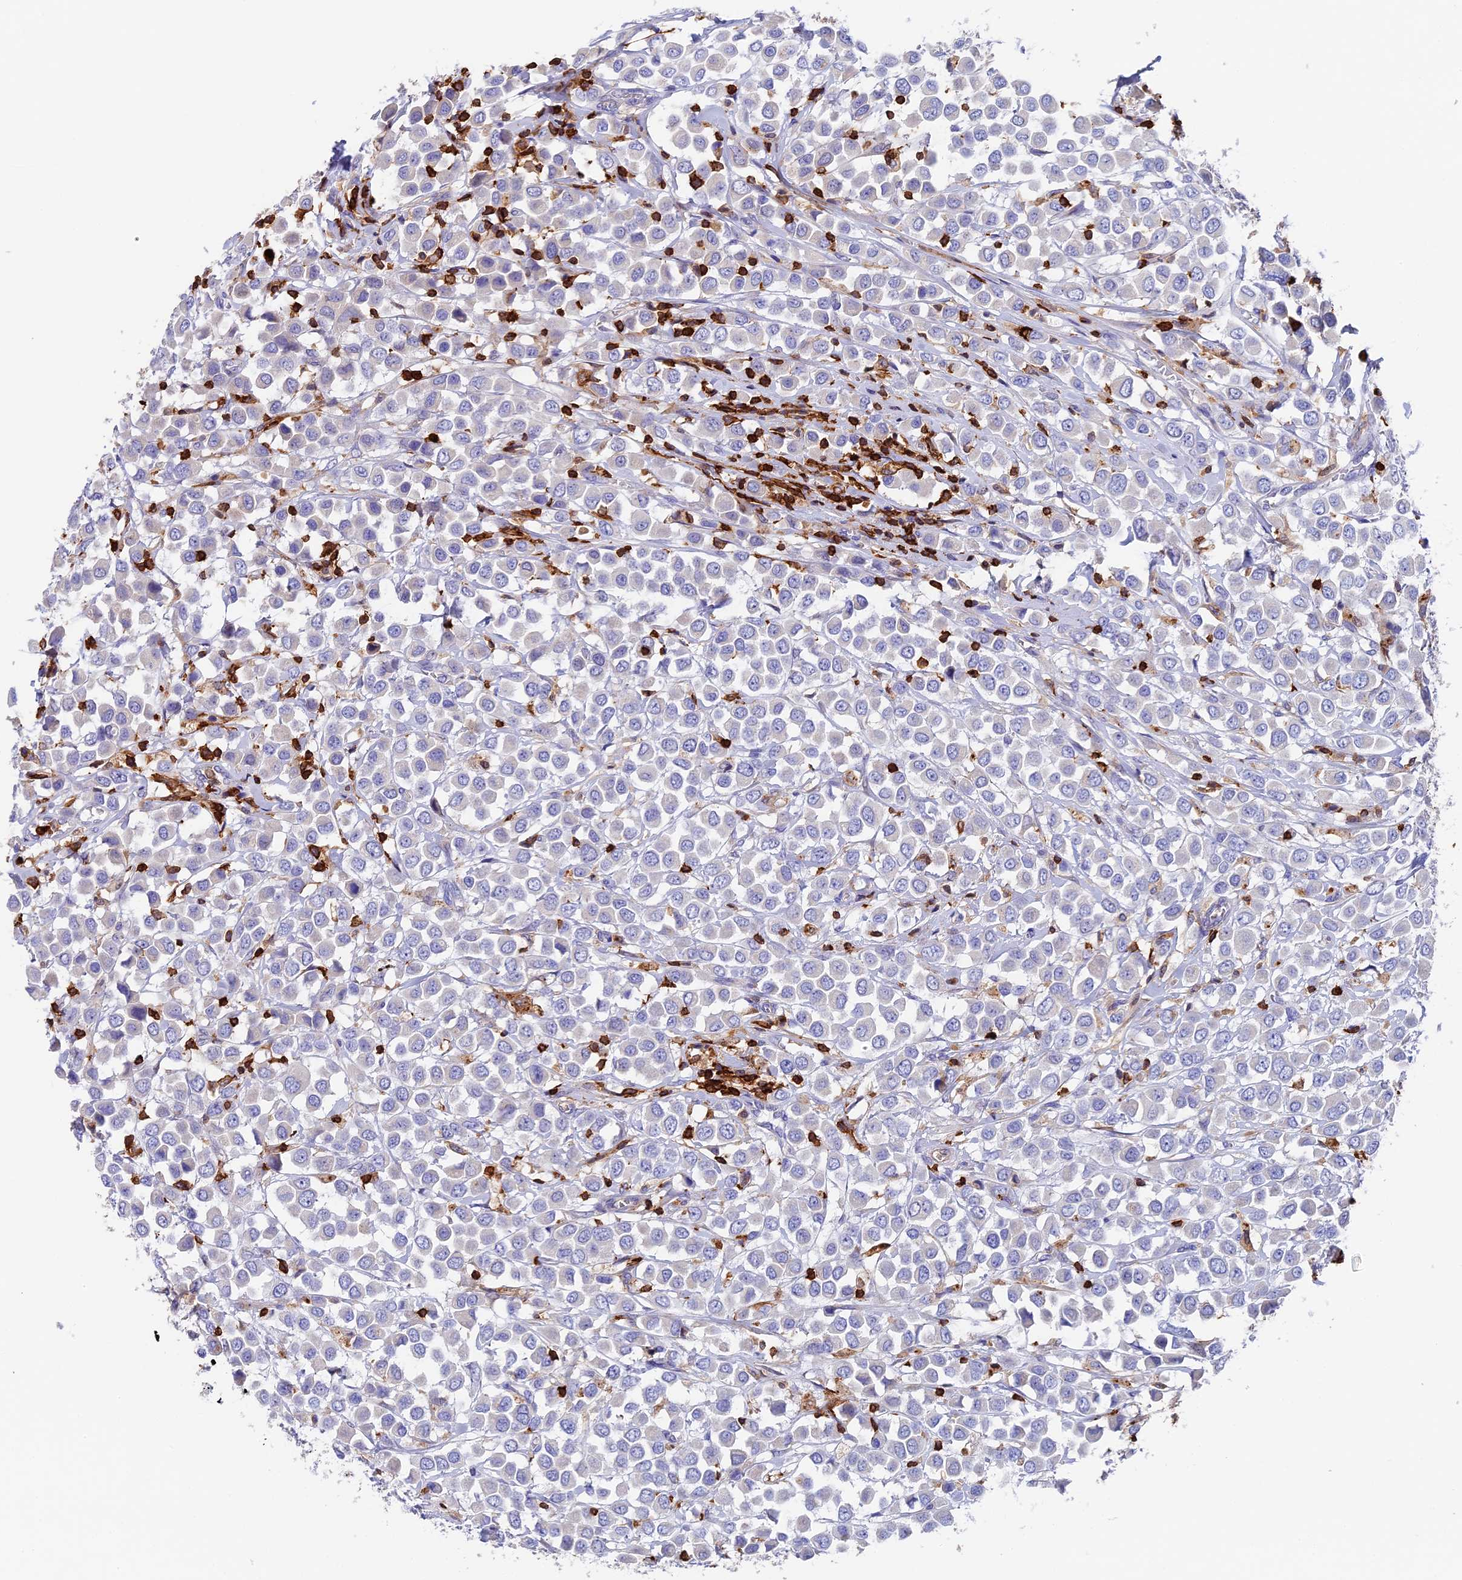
{"staining": {"intensity": "negative", "quantity": "none", "location": "none"}, "tissue": "breast cancer", "cell_type": "Tumor cells", "image_type": "cancer", "snomed": [{"axis": "morphology", "description": "Duct carcinoma"}, {"axis": "topography", "description": "Breast"}], "caption": "The photomicrograph shows no significant staining in tumor cells of breast cancer (infiltrating ductal carcinoma).", "gene": "ADAT1", "patient": {"sex": "female", "age": 61}}